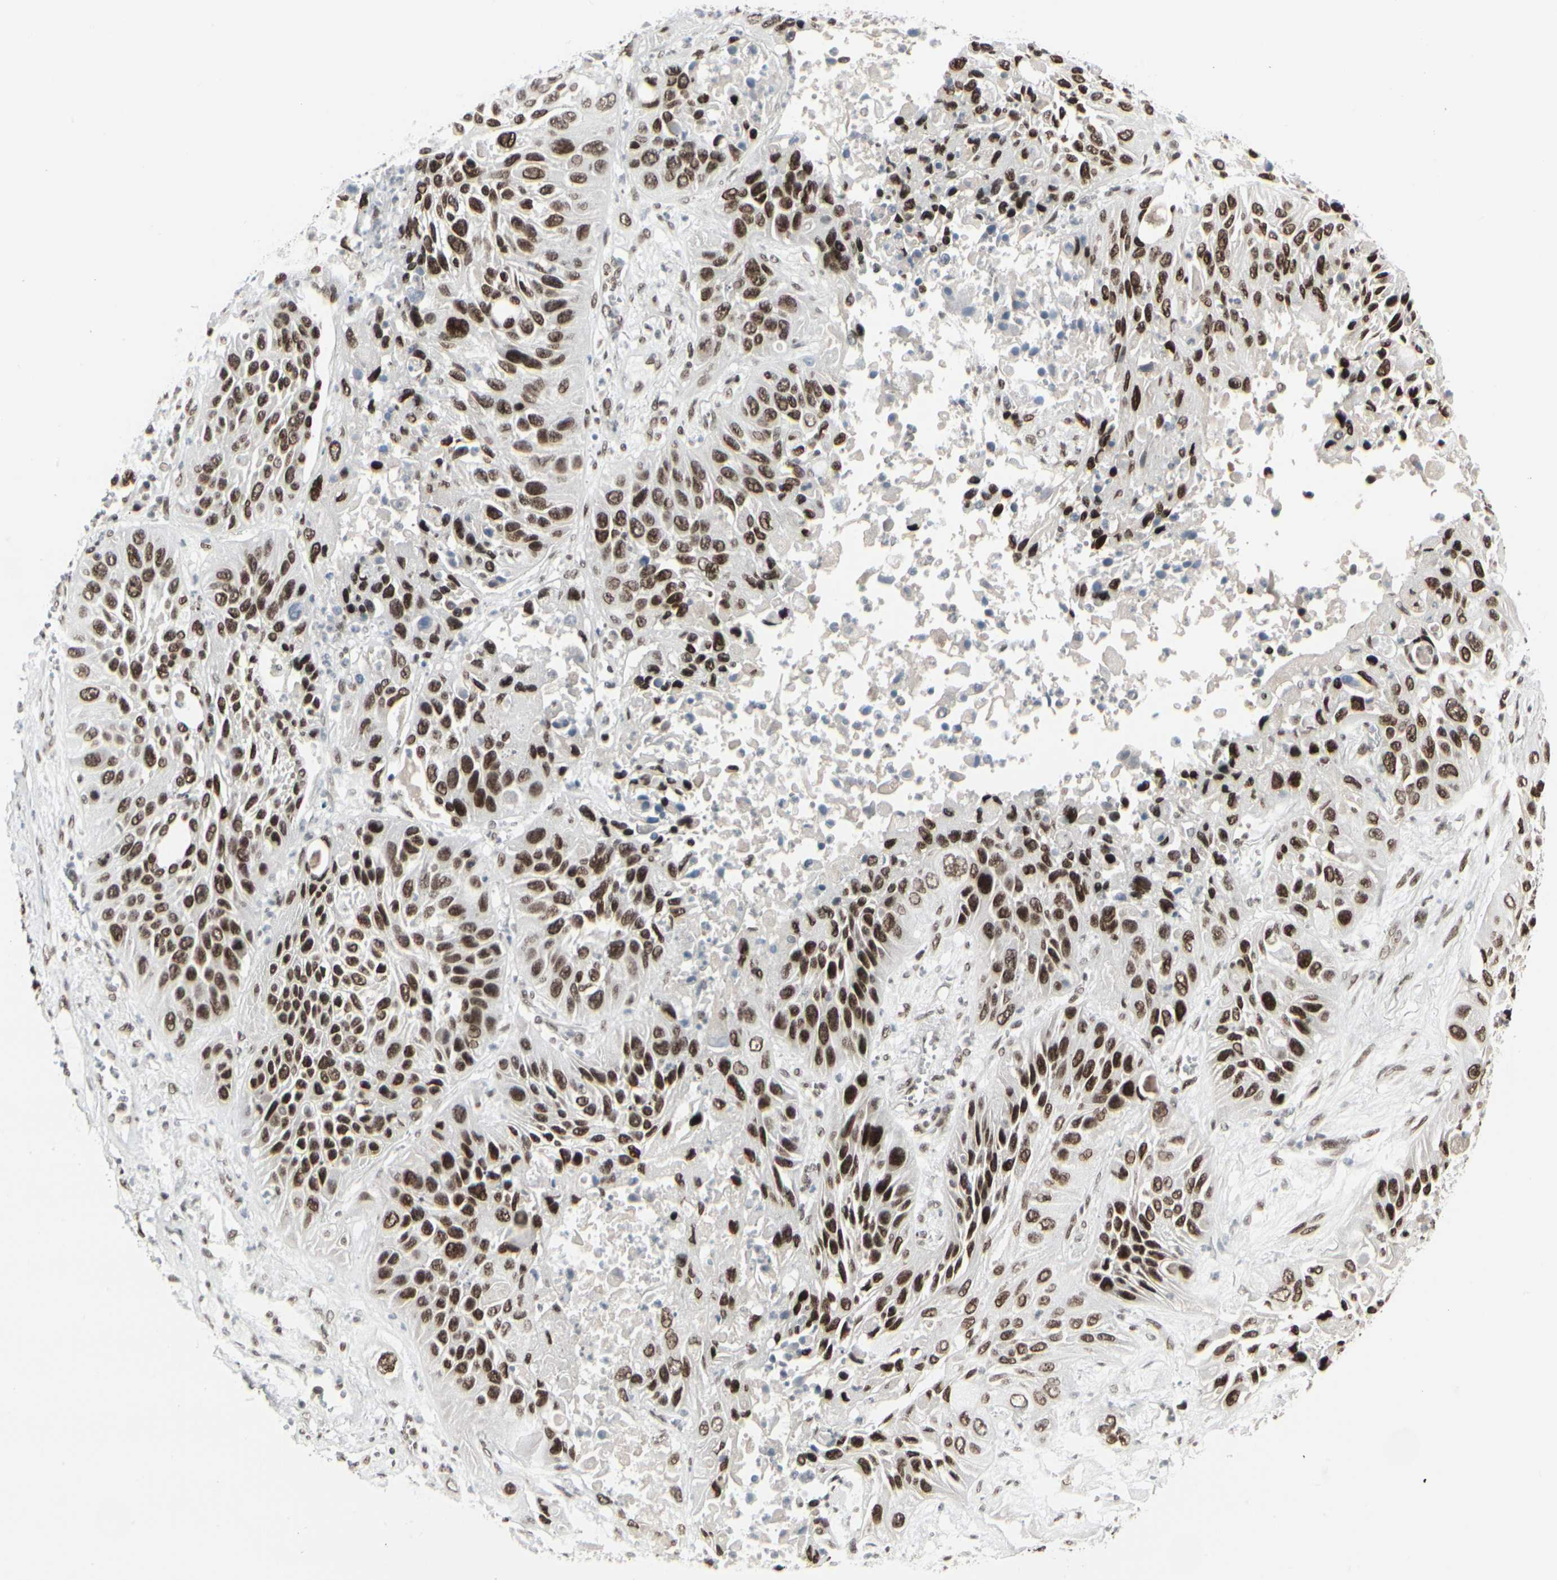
{"staining": {"intensity": "strong", "quantity": ">75%", "location": "nuclear"}, "tissue": "lung cancer", "cell_type": "Tumor cells", "image_type": "cancer", "snomed": [{"axis": "morphology", "description": "Squamous cell carcinoma, NOS"}, {"axis": "topography", "description": "Lung"}], "caption": "Protein staining of lung squamous cell carcinoma tissue demonstrates strong nuclear expression in approximately >75% of tumor cells.", "gene": "HMG20A", "patient": {"sex": "female", "age": 76}}